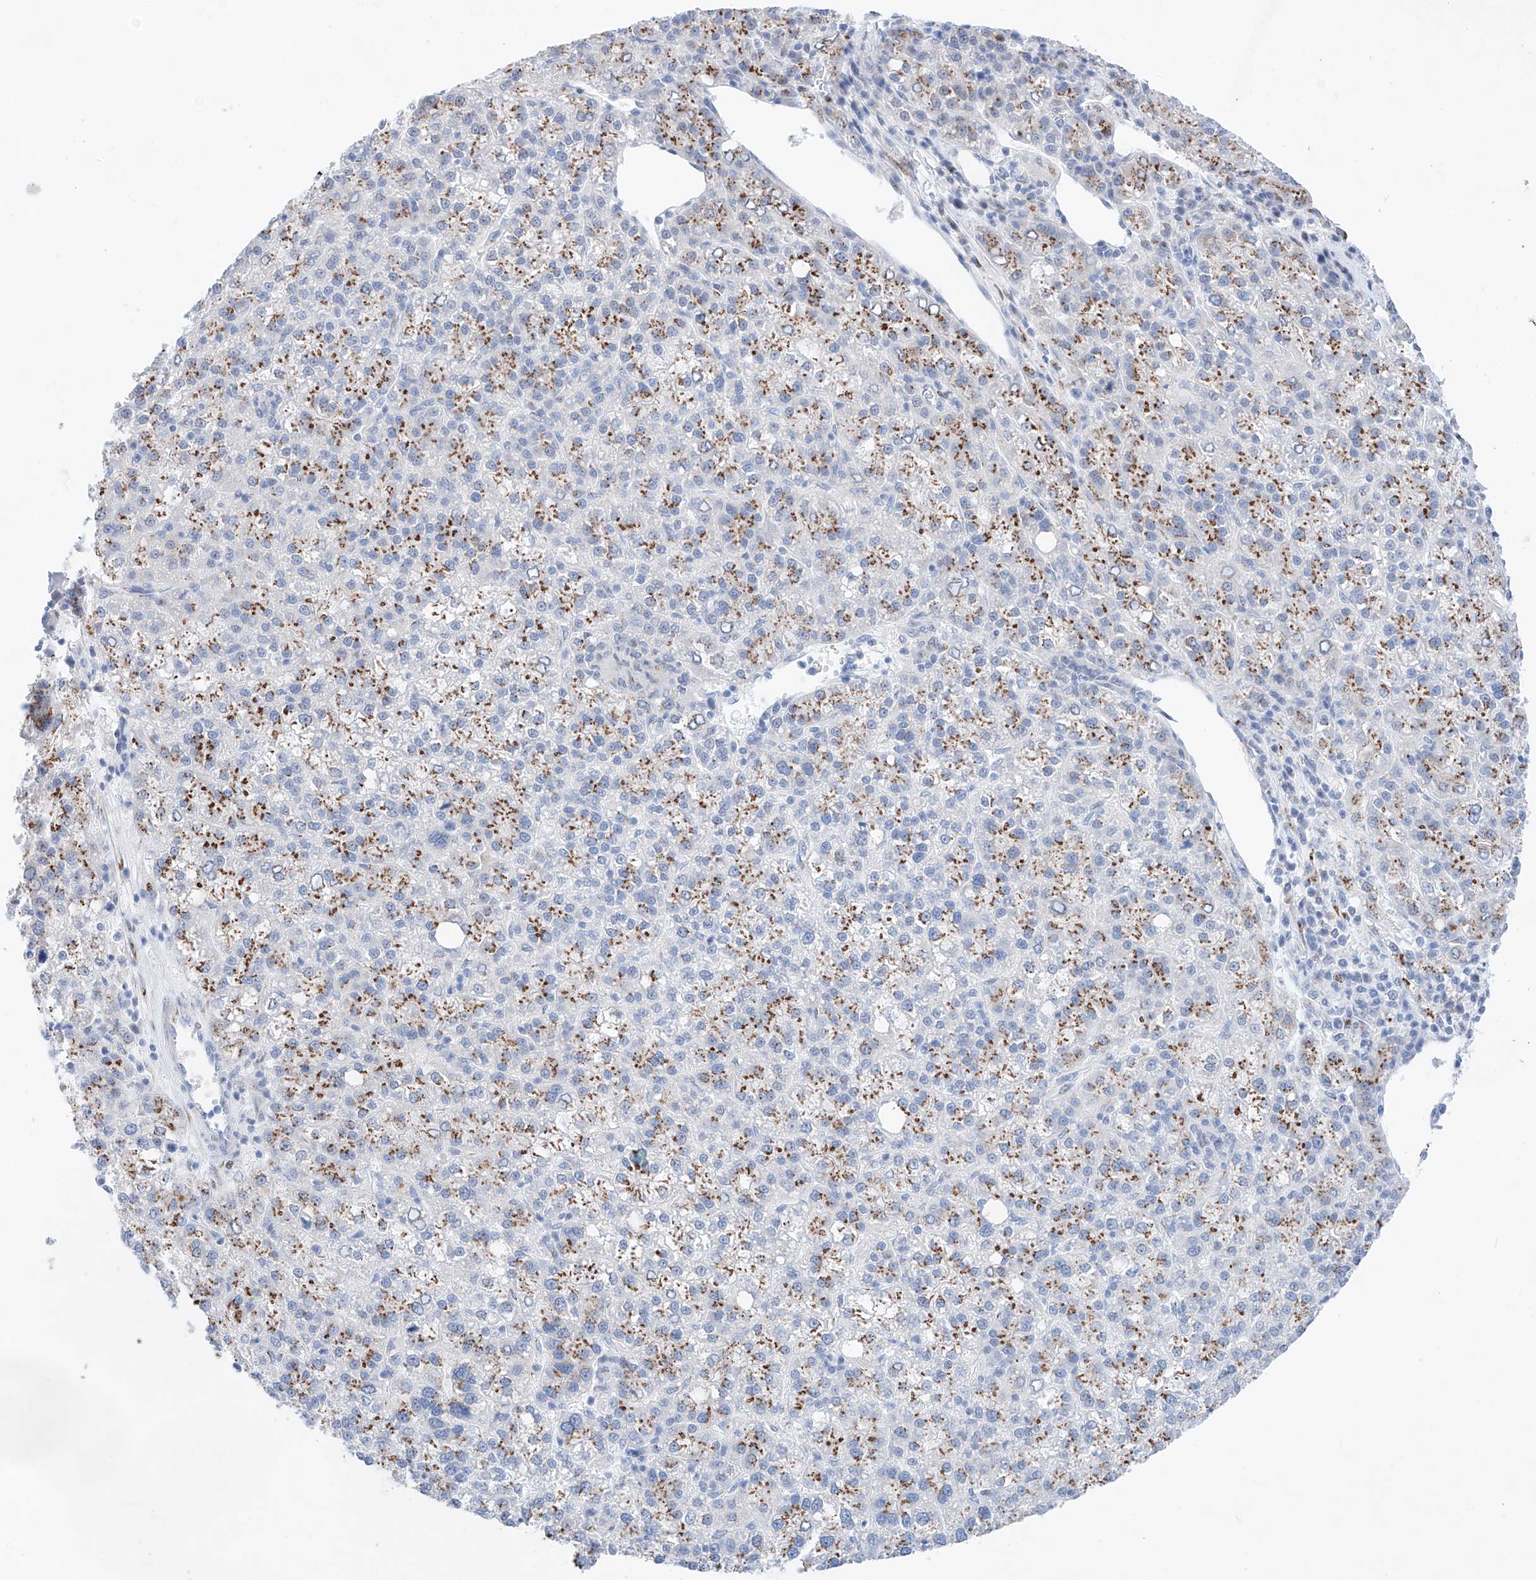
{"staining": {"intensity": "moderate", "quantity": "25%-75%", "location": "cytoplasmic/membranous"}, "tissue": "liver cancer", "cell_type": "Tumor cells", "image_type": "cancer", "snomed": [{"axis": "morphology", "description": "Carcinoma, Hepatocellular, NOS"}, {"axis": "topography", "description": "Liver"}], "caption": "Liver hepatocellular carcinoma was stained to show a protein in brown. There is medium levels of moderate cytoplasmic/membranous expression in approximately 25%-75% of tumor cells.", "gene": "NT5C3B", "patient": {"sex": "female", "age": 58}}